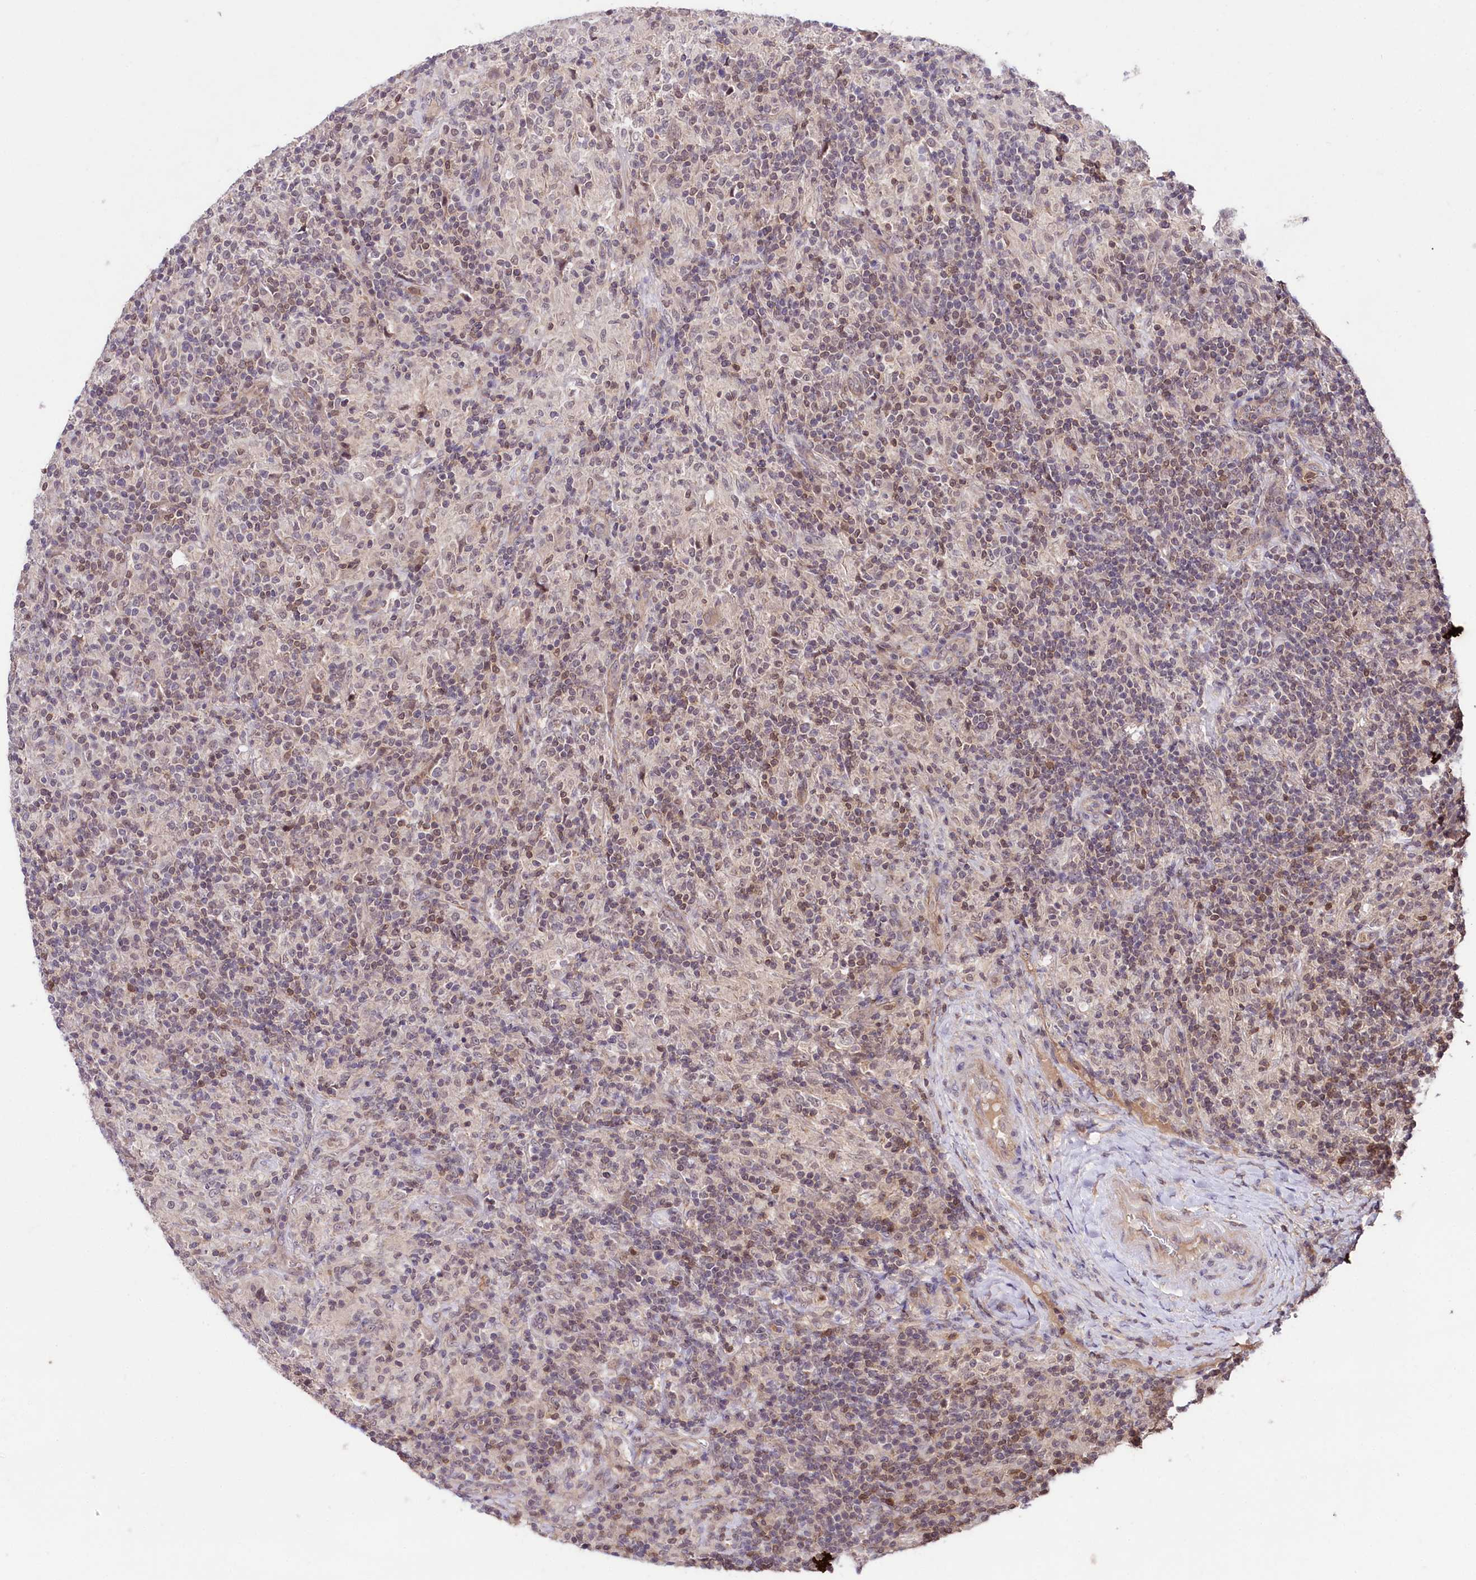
{"staining": {"intensity": "negative", "quantity": "none", "location": "none"}, "tissue": "lymphoma", "cell_type": "Tumor cells", "image_type": "cancer", "snomed": [{"axis": "morphology", "description": "Hodgkin's disease, NOS"}, {"axis": "topography", "description": "Lymph node"}], "caption": "This is an immunohistochemistry (IHC) micrograph of human Hodgkin's disease. There is no staining in tumor cells.", "gene": "TAFAZZIN", "patient": {"sex": "male", "age": 70}}